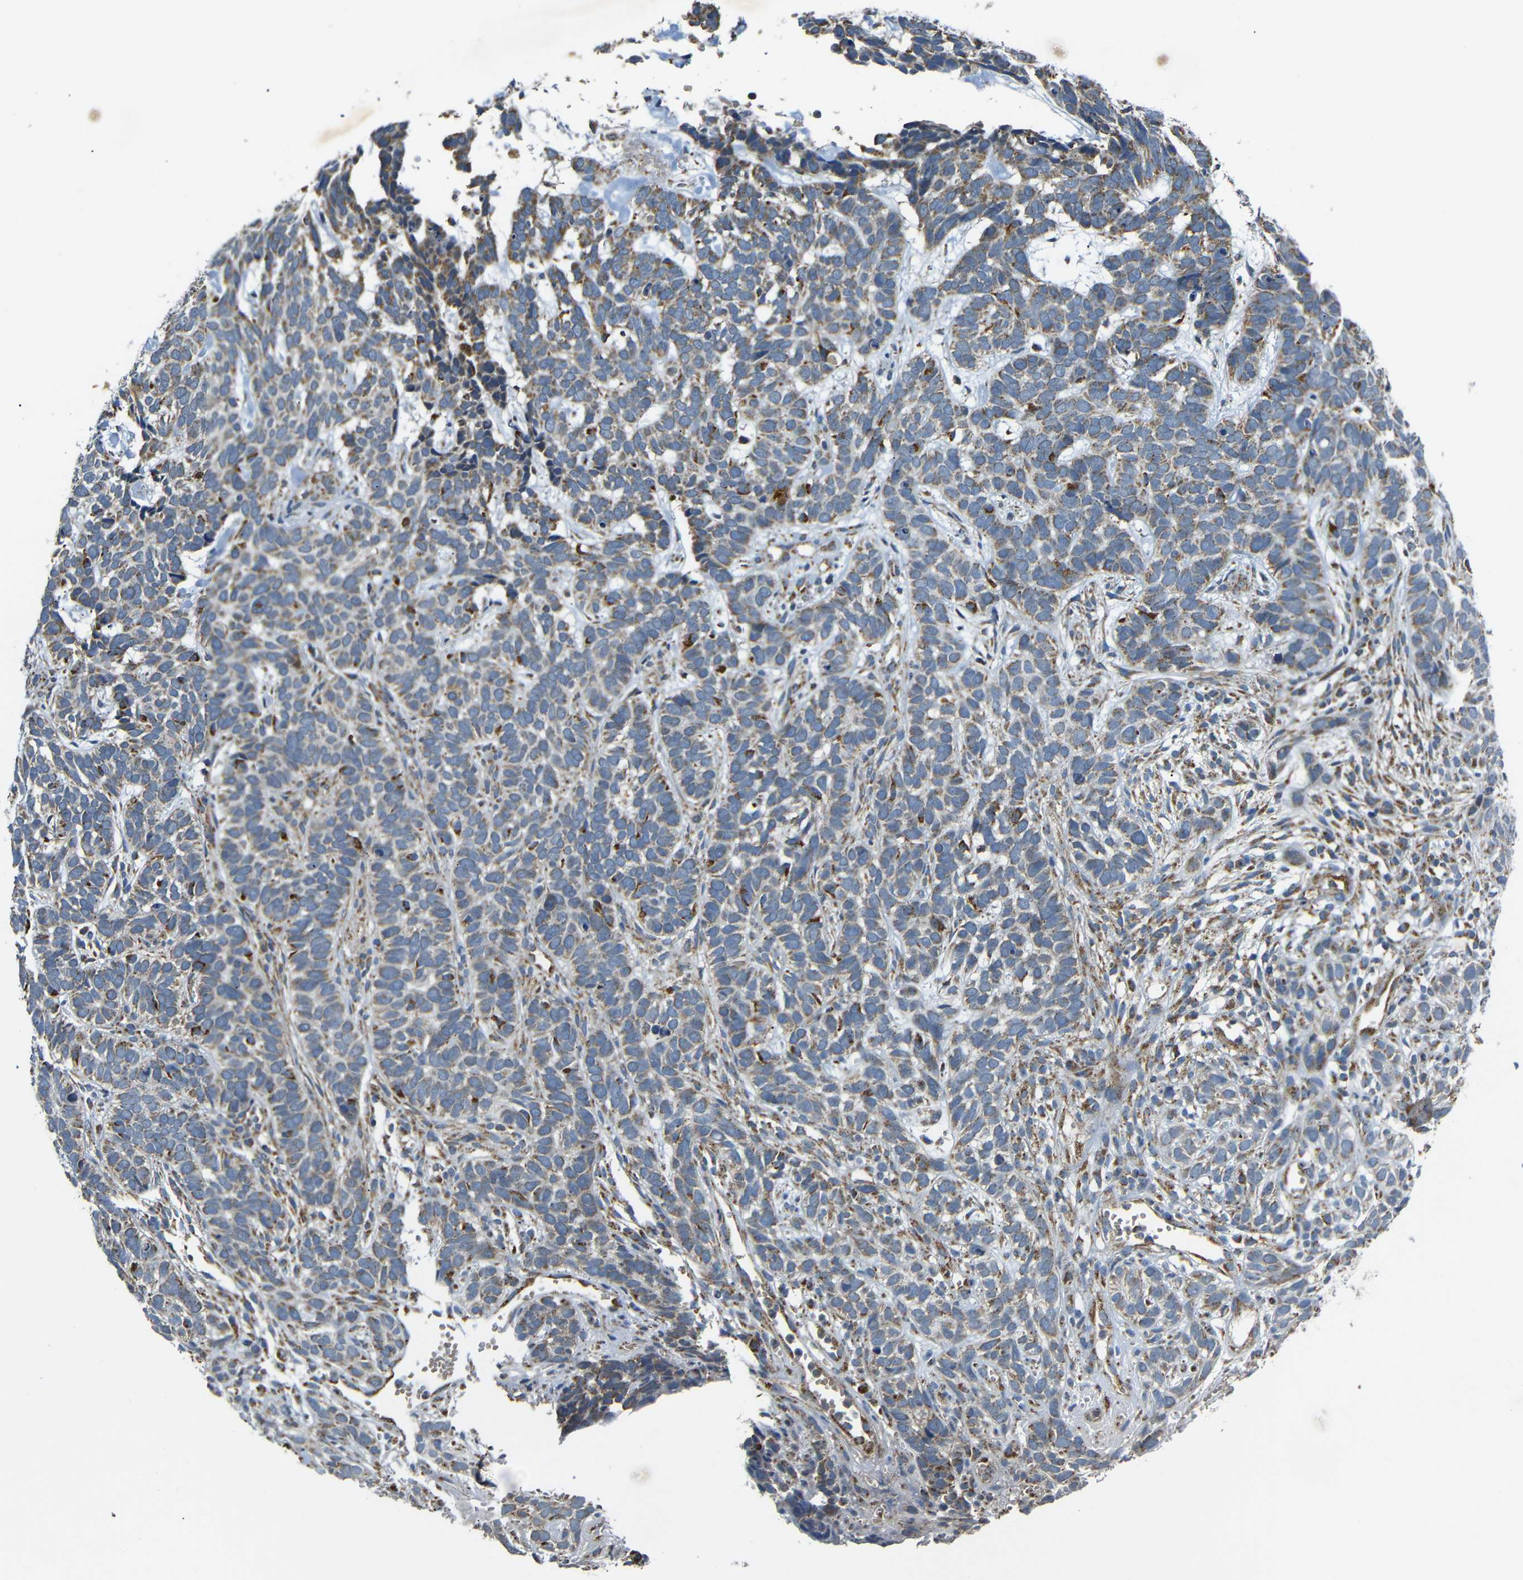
{"staining": {"intensity": "moderate", "quantity": ">75%", "location": "cytoplasmic/membranous"}, "tissue": "skin cancer", "cell_type": "Tumor cells", "image_type": "cancer", "snomed": [{"axis": "morphology", "description": "Basal cell carcinoma"}, {"axis": "topography", "description": "Skin"}], "caption": "Skin cancer stained for a protein (brown) shows moderate cytoplasmic/membranous positive staining in approximately >75% of tumor cells.", "gene": "NR3C2", "patient": {"sex": "male", "age": 87}}